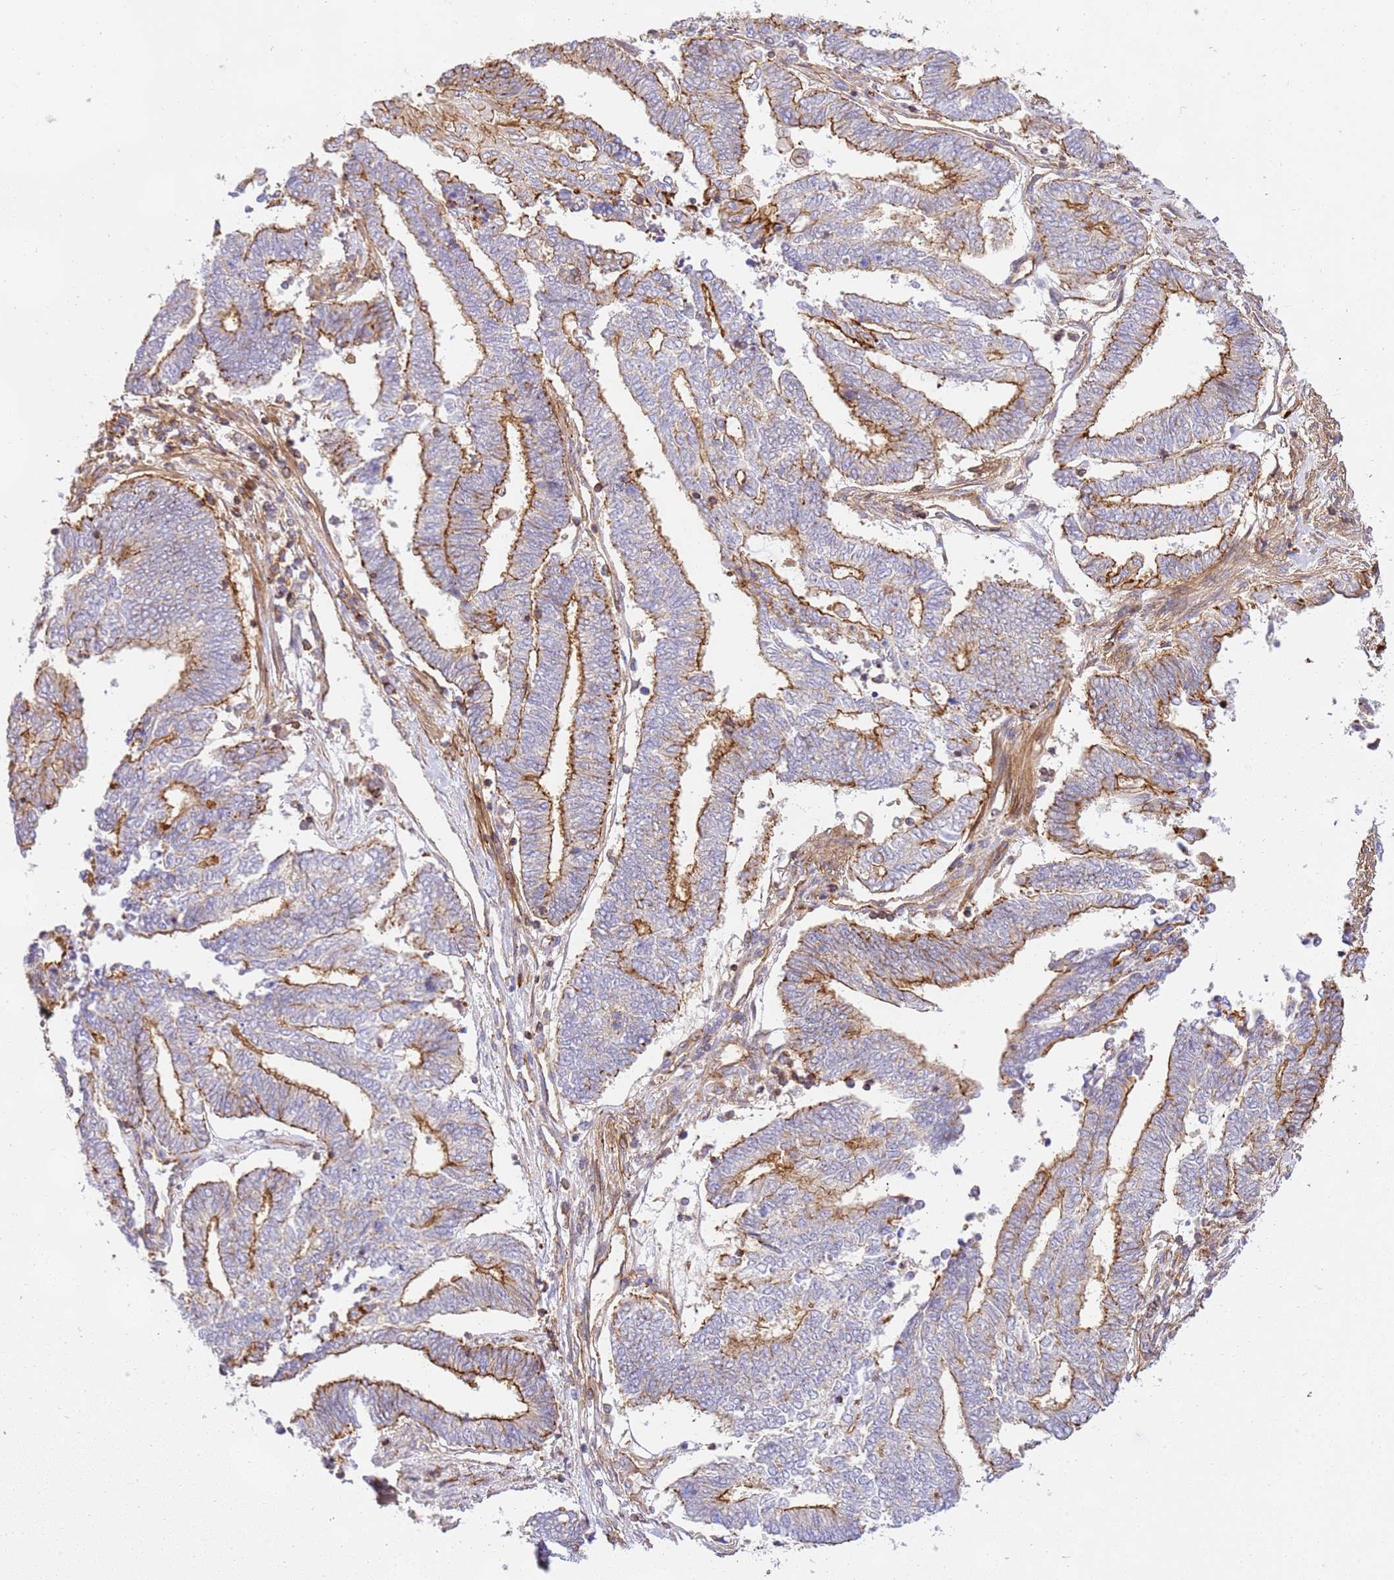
{"staining": {"intensity": "moderate", "quantity": "25%-75%", "location": "cytoplasmic/membranous"}, "tissue": "endometrial cancer", "cell_type": "Tumor cells", "image_type": "cancer", "snomed": [{"axis": "morphology", "description": "Adenocarcinoma, NOS"}, {"axis": "topography", "description": "Uterus"}, {"axis": "topography", "description": "Endometrium"}], "caption": "This is a micrograph of immunohistochemistry (IHC) staining of endometrial cancer (adenocarcinoma), which shows moderate staining in the cytoplasmic/membranous of tumor cells.", "gene": "EFCAB8", "patient": {"sex": "female", "age": 70}}